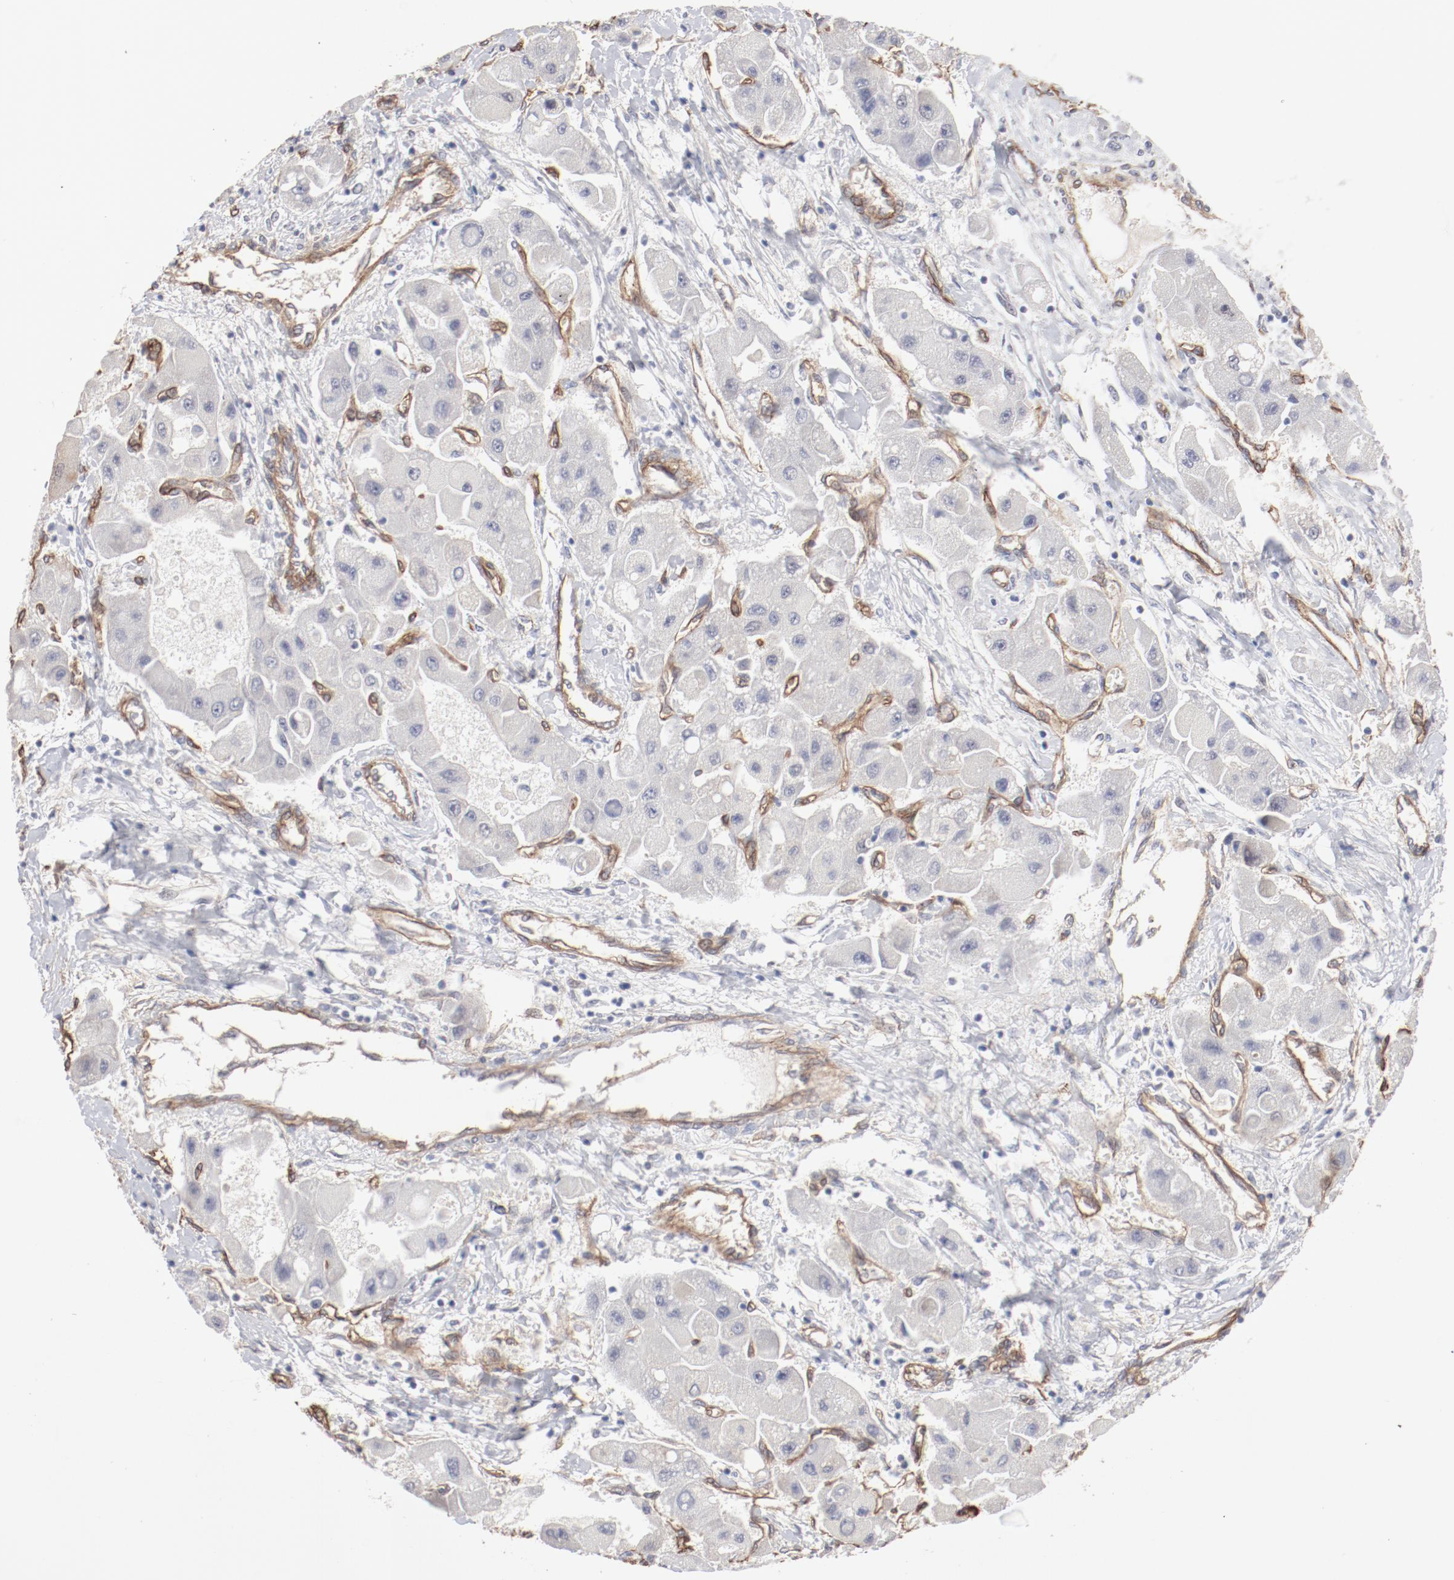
{"staining": {"intensity": "negative", "quantity": "none", "location": "none"}, "tissue": "liver cancer", "cell_type": "Tumor cells", "image_type": "cancer", "snomed": [{"axis": "morphology", "description": "Carcinoma, Hepatocellular, NOS"}, {"axis": "topography", "description": "Liver"}], "caption": "The micrograph shows no significant expression in tumor cells of hepatocellular carcinoma (liver). Brightfield microscopy of immunohistochemistry (IHC) stained with DAB (3,3'-diaminobenzidine) (brown) and hematoxylin (blue), captured at high magnification.", "gene": "MAGED4", "patient": {"sex": "male", "age": 24}}